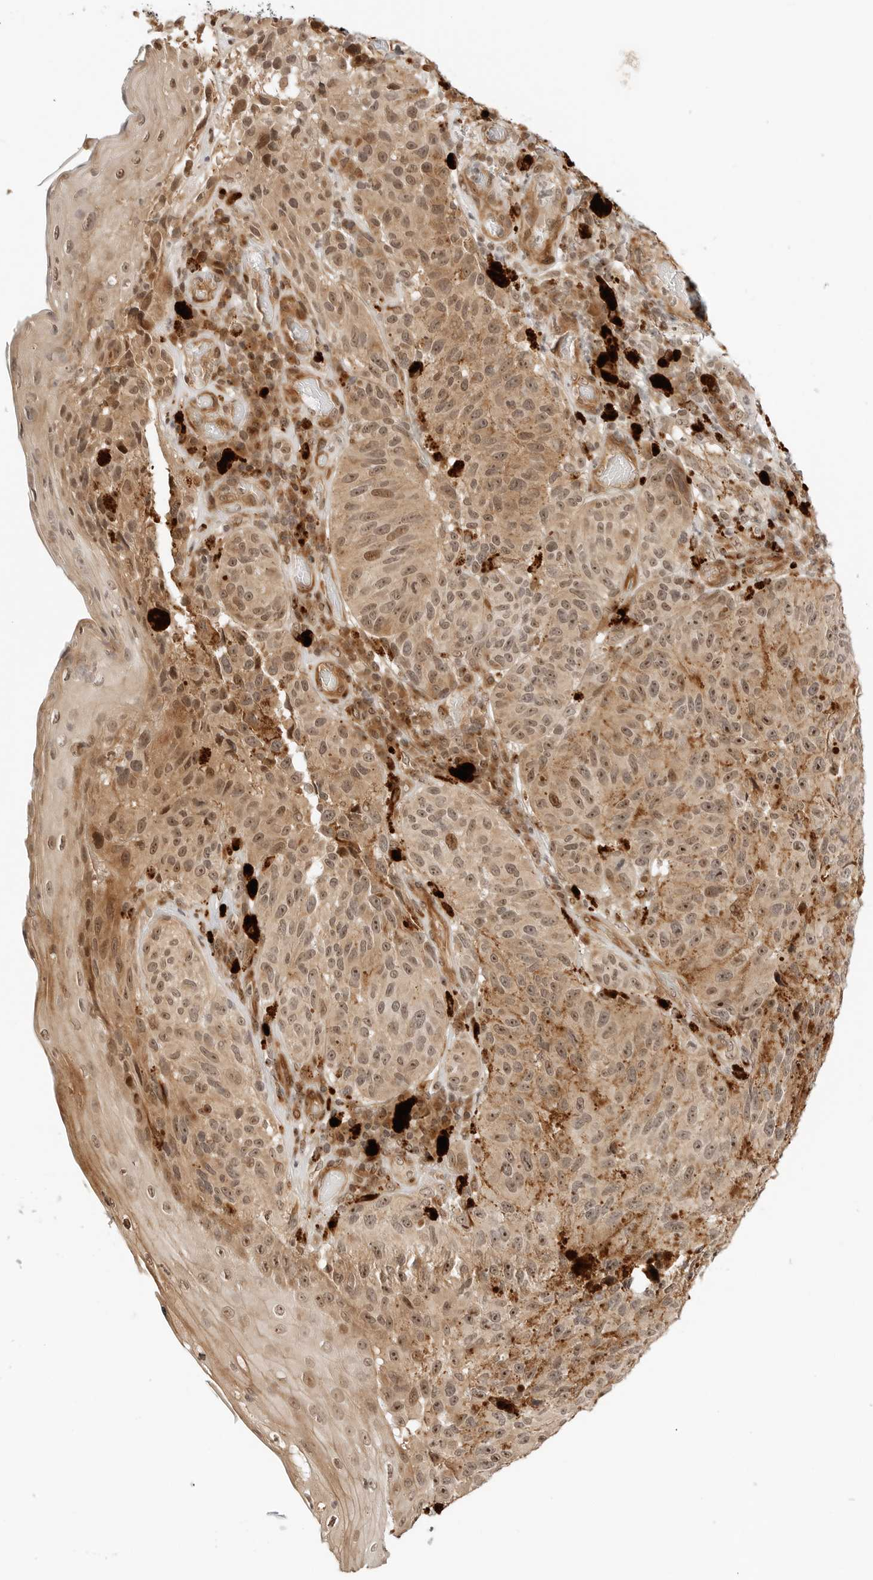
{"staining": {"intensity": "strong", "quantity": ">75%", "location": "cytoplasmic/membranous,nuclear"}, "tissue": "melanoma", "cell_type": "Tumor cells", "image_type": "cancer", "snomed": [{"axis": "morphology", "description": "Malignant melanoma, NOS"}, {"axis": "topography", "description": "Skin"}], "caption": "Melanoma stained with DAB (3,3'-diaminobenzidine) immunohistochemistry displays high levels of strong cytoplasmic/membranous and nuclear positivity in about >75% of tumor cells.", "gene": "GEM", "patient": {"sex": "female", "age": 73}}